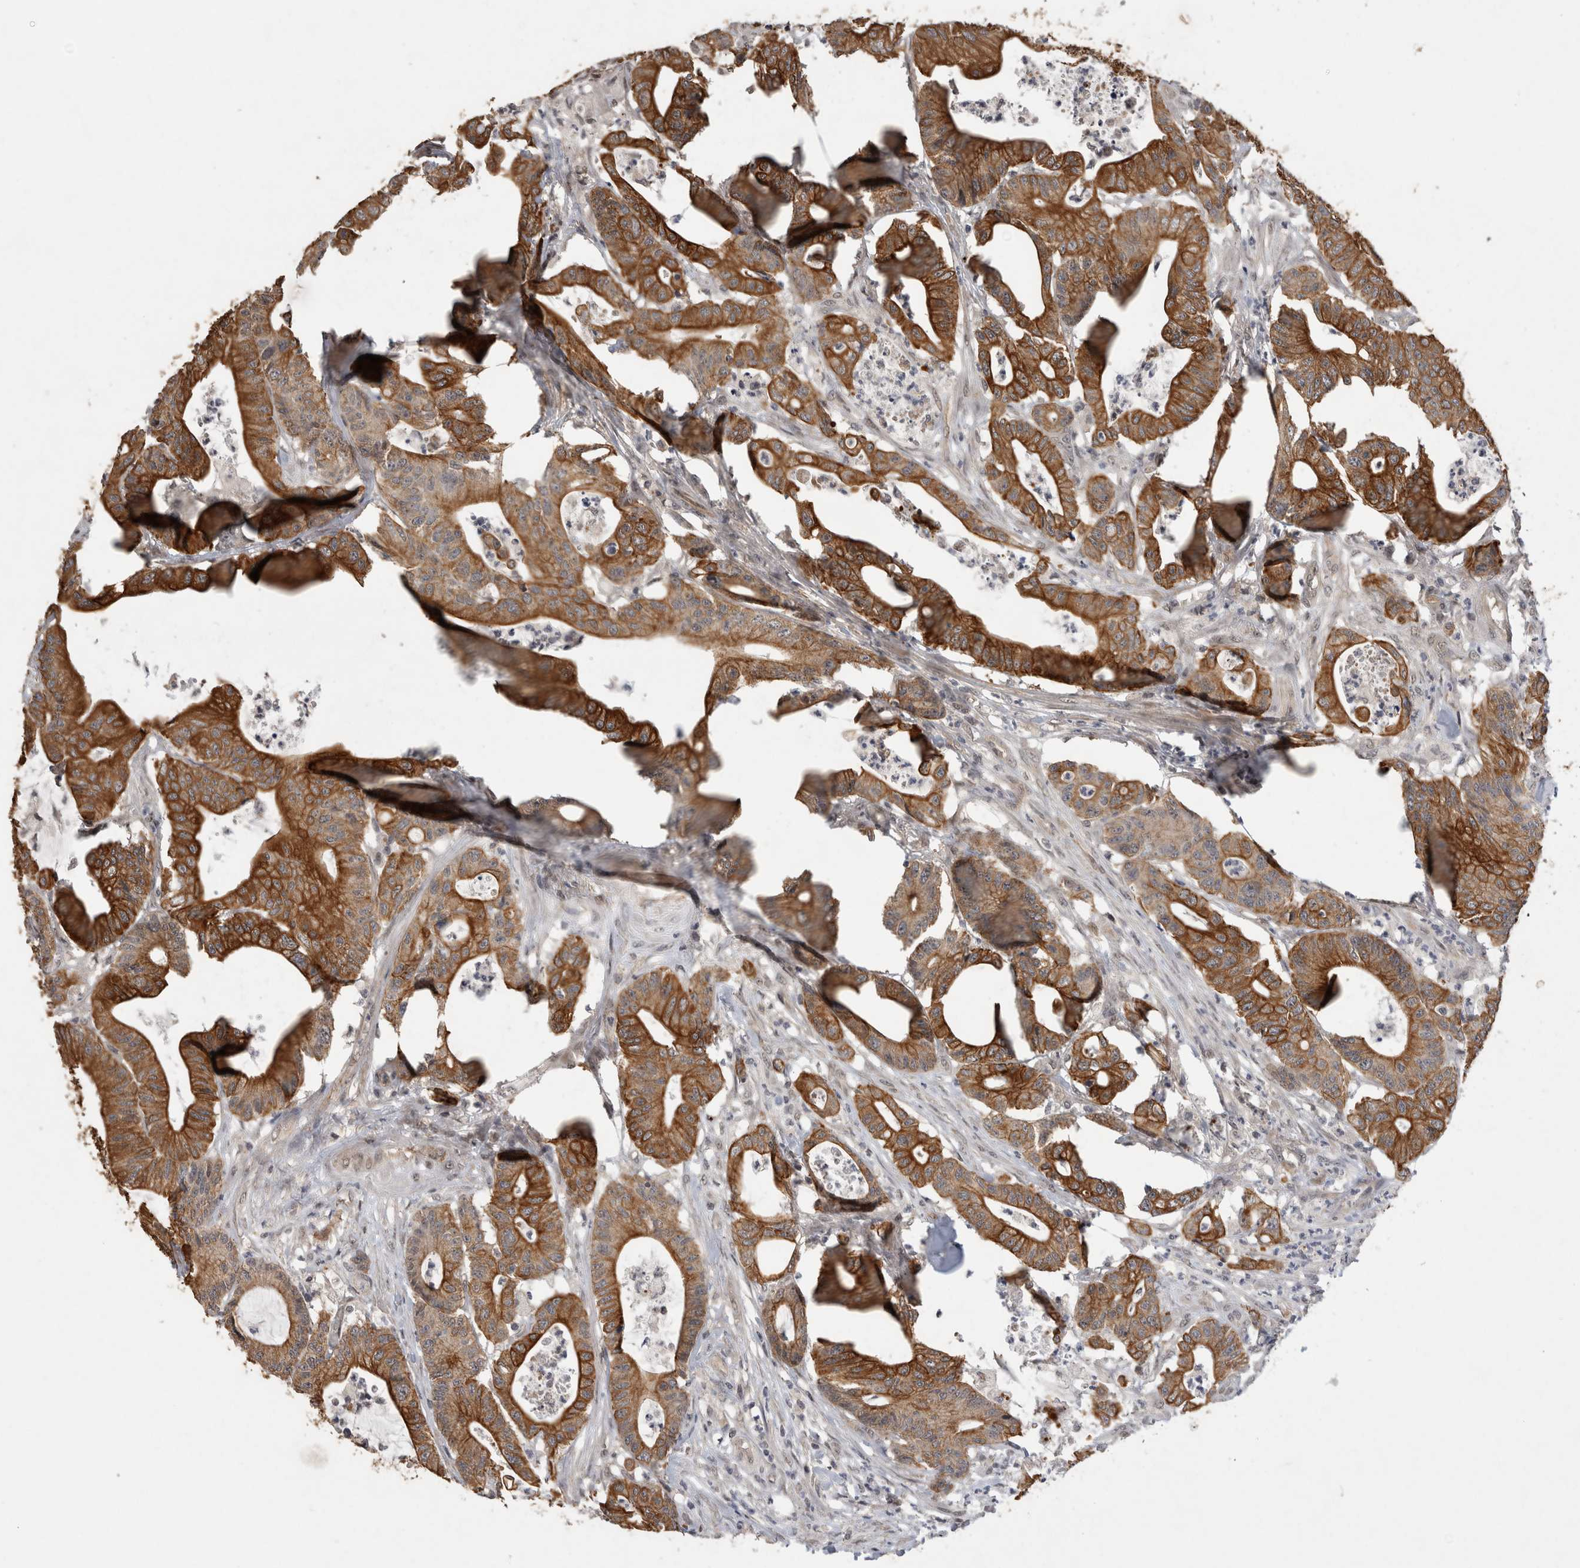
{"staining": {"intensity": "strong", "quantity": ">75%", "location": "cytoplasmic/membranous"}, "tissue": "colorectal cancer", "cell_type": "Tumor cells", "image_type": "cancer", "snomed": [{"axis": "morphology", "description": "Adenocarcinoma, NOS"}, {"axis": "topography", "description": "Colon"}], "caption": "About >75% of tumor cells in adenocarcinoma (colorectal) exhibit strong cytoplasmic/membranous protein expression as visualized by brown immunohistochemical staining.", "gene": "RHPN1", "patient": {"sex": "female", "age": 84}}